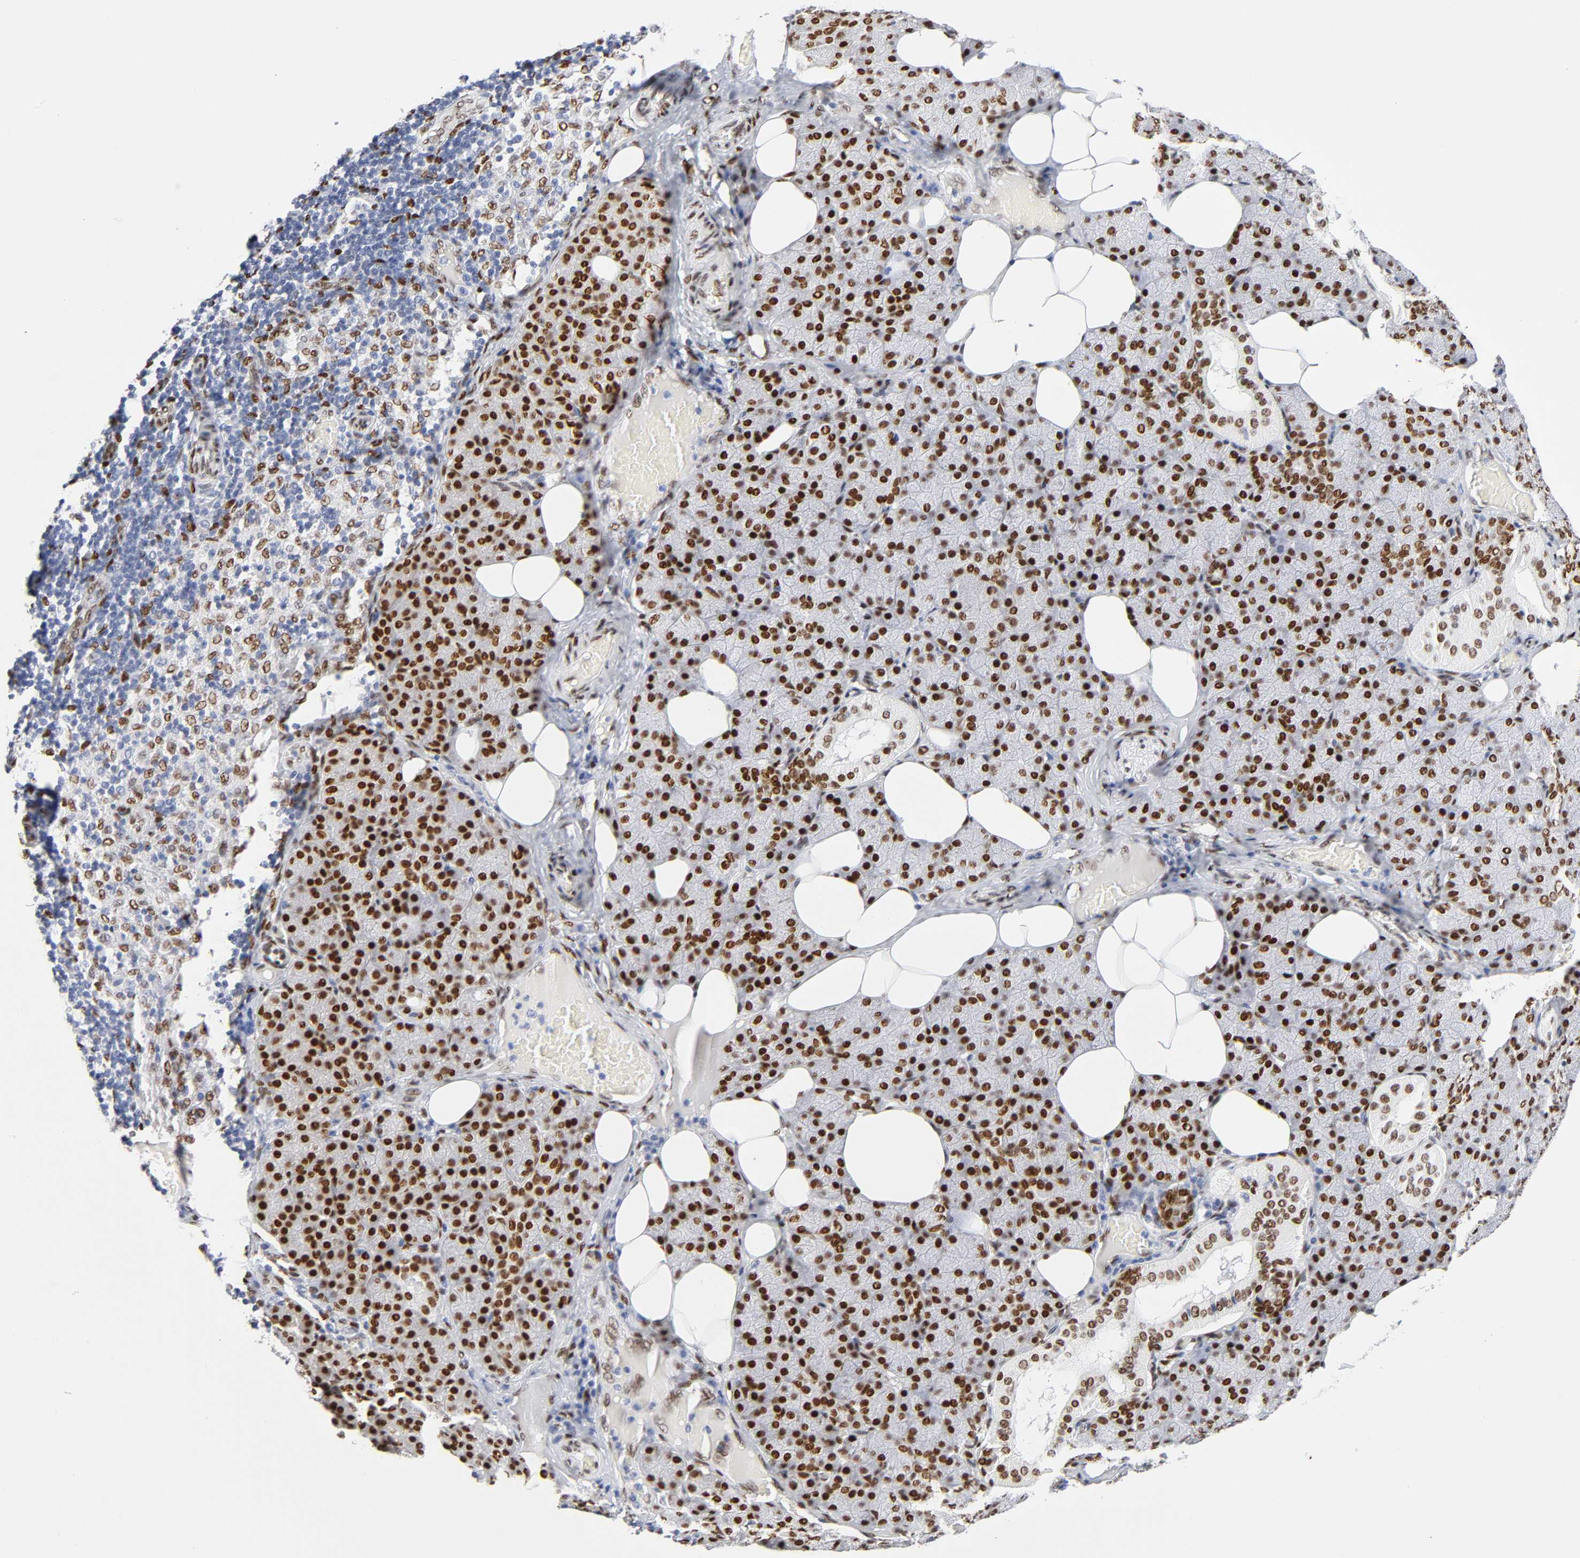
{"staining": {"intensity": "strong", "quantity": ">75%", "location": "nuclear"}, "tissue": "salivary gland", "cell_type": "Glandular cells", "image_type": "normal", "snomed": [{"axis": "morphology", "description": "Normal tissue, NOS"}, {"axis": "topography", "description": "Lymph node"}, {"axis": "topography", "description": "Salivary gland"}], "caption": "Salivary gland was stained to show a protein in brown. There is high levels of strong nuclear staining in approximately >75% of glandular cells. The staining was performed using DAB (3,3'-diaminobenzidine) to visualize the protein expression in brown, while the nuclei were stained in blue with hematoxylin (Magnification: 20x).", "gene": "NFIC", "patient": {"sex": "male", "age": 8}}